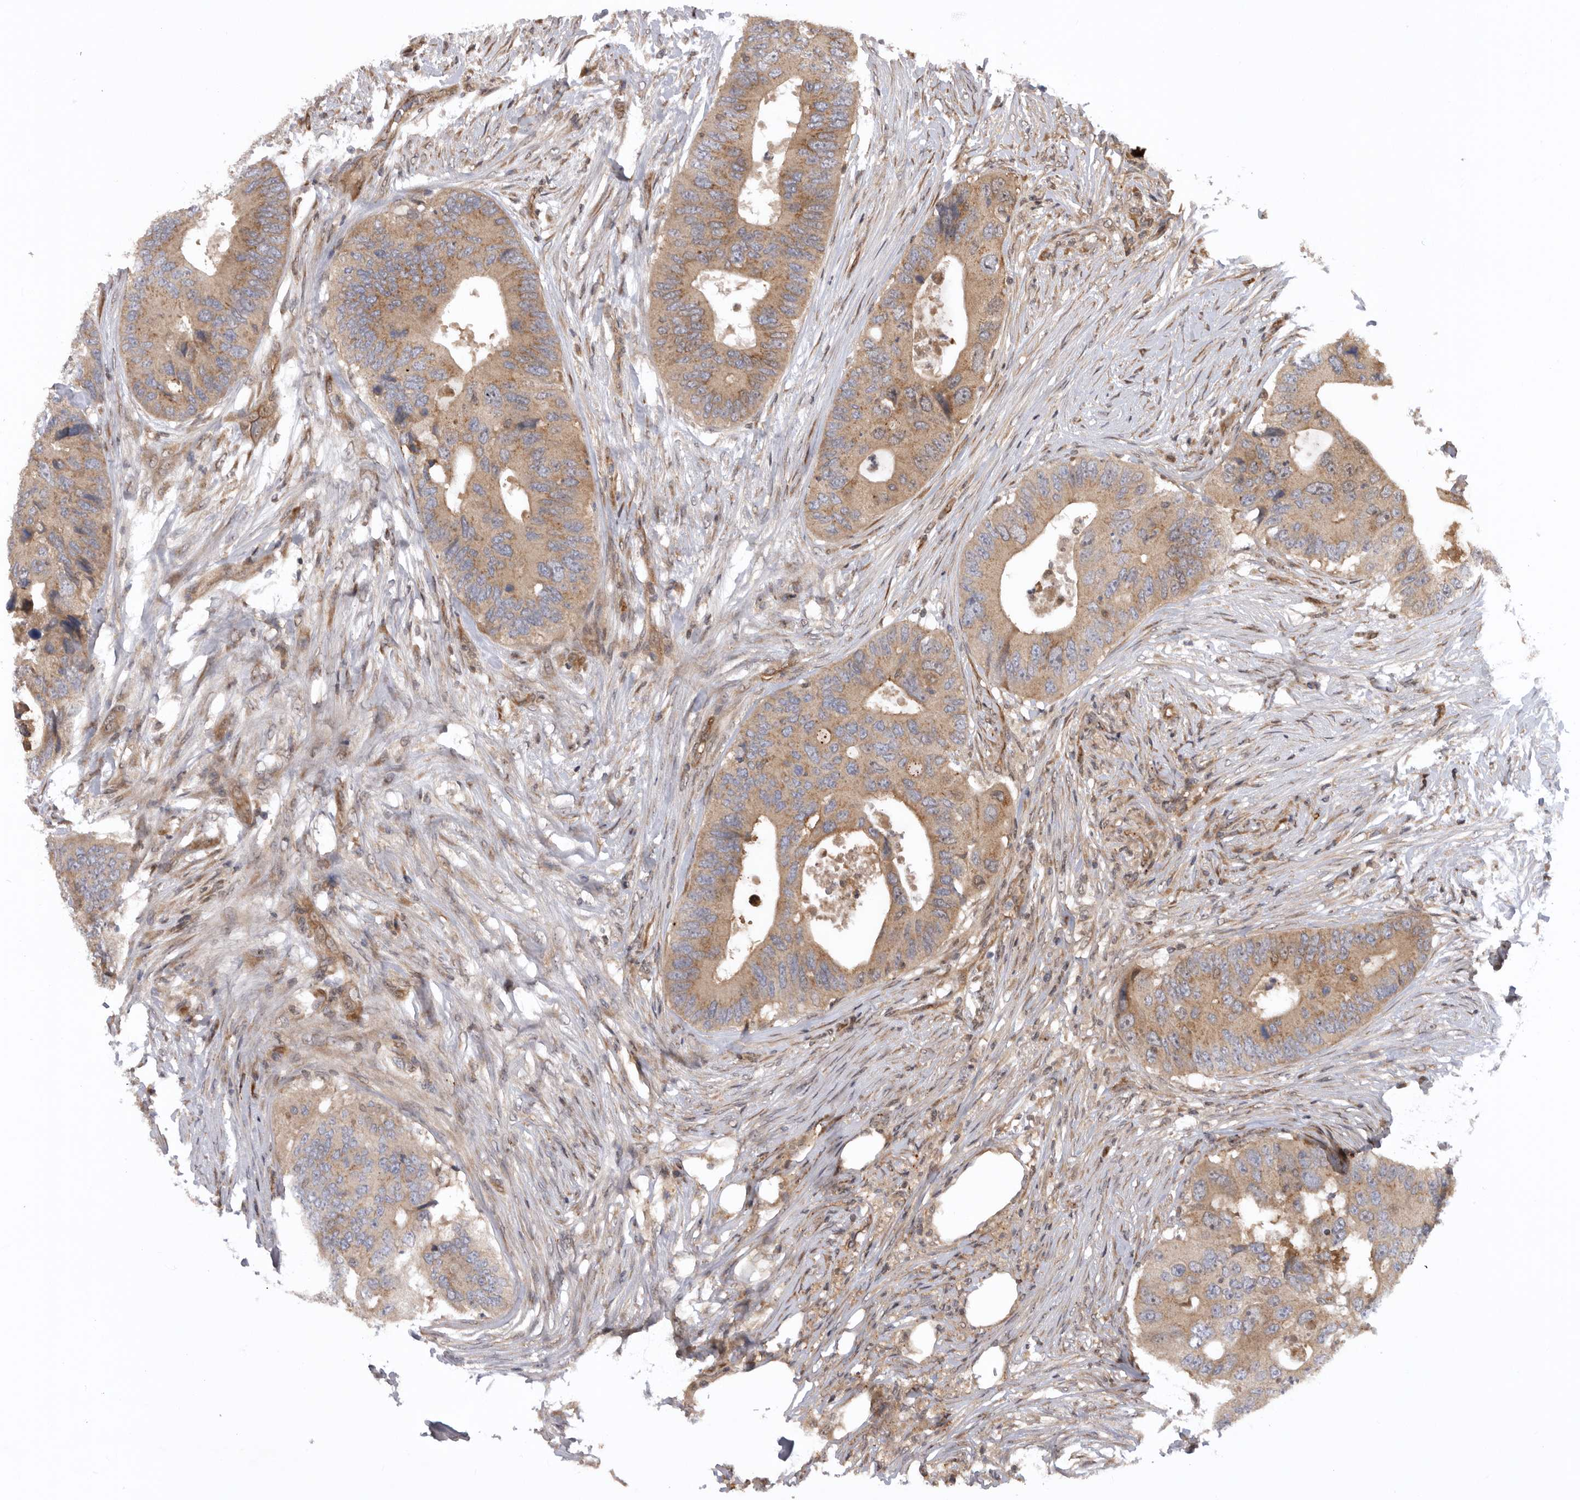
{"staining": {"intensity": "weak", "quantity": ">75%", "location": "cytoplasmic/membranous"}, "tissue": "colorectal cancer", "cell_type": "Tumor cells", "image_type": "cancer", "snomed": [{"axis": "morphology", "description": "Adenocarcinoma, NOS"}, {"axis": "topography", "description": "Colon"}], "caption": "Protein expression by IHC demonstrates weak cytoplasmic/membranous expression in approximately >75% of tumor cells in adenocarcinoma (colorectal).", "gene": "DHDDS", "patient": {"sex": "male", "age": 71}}